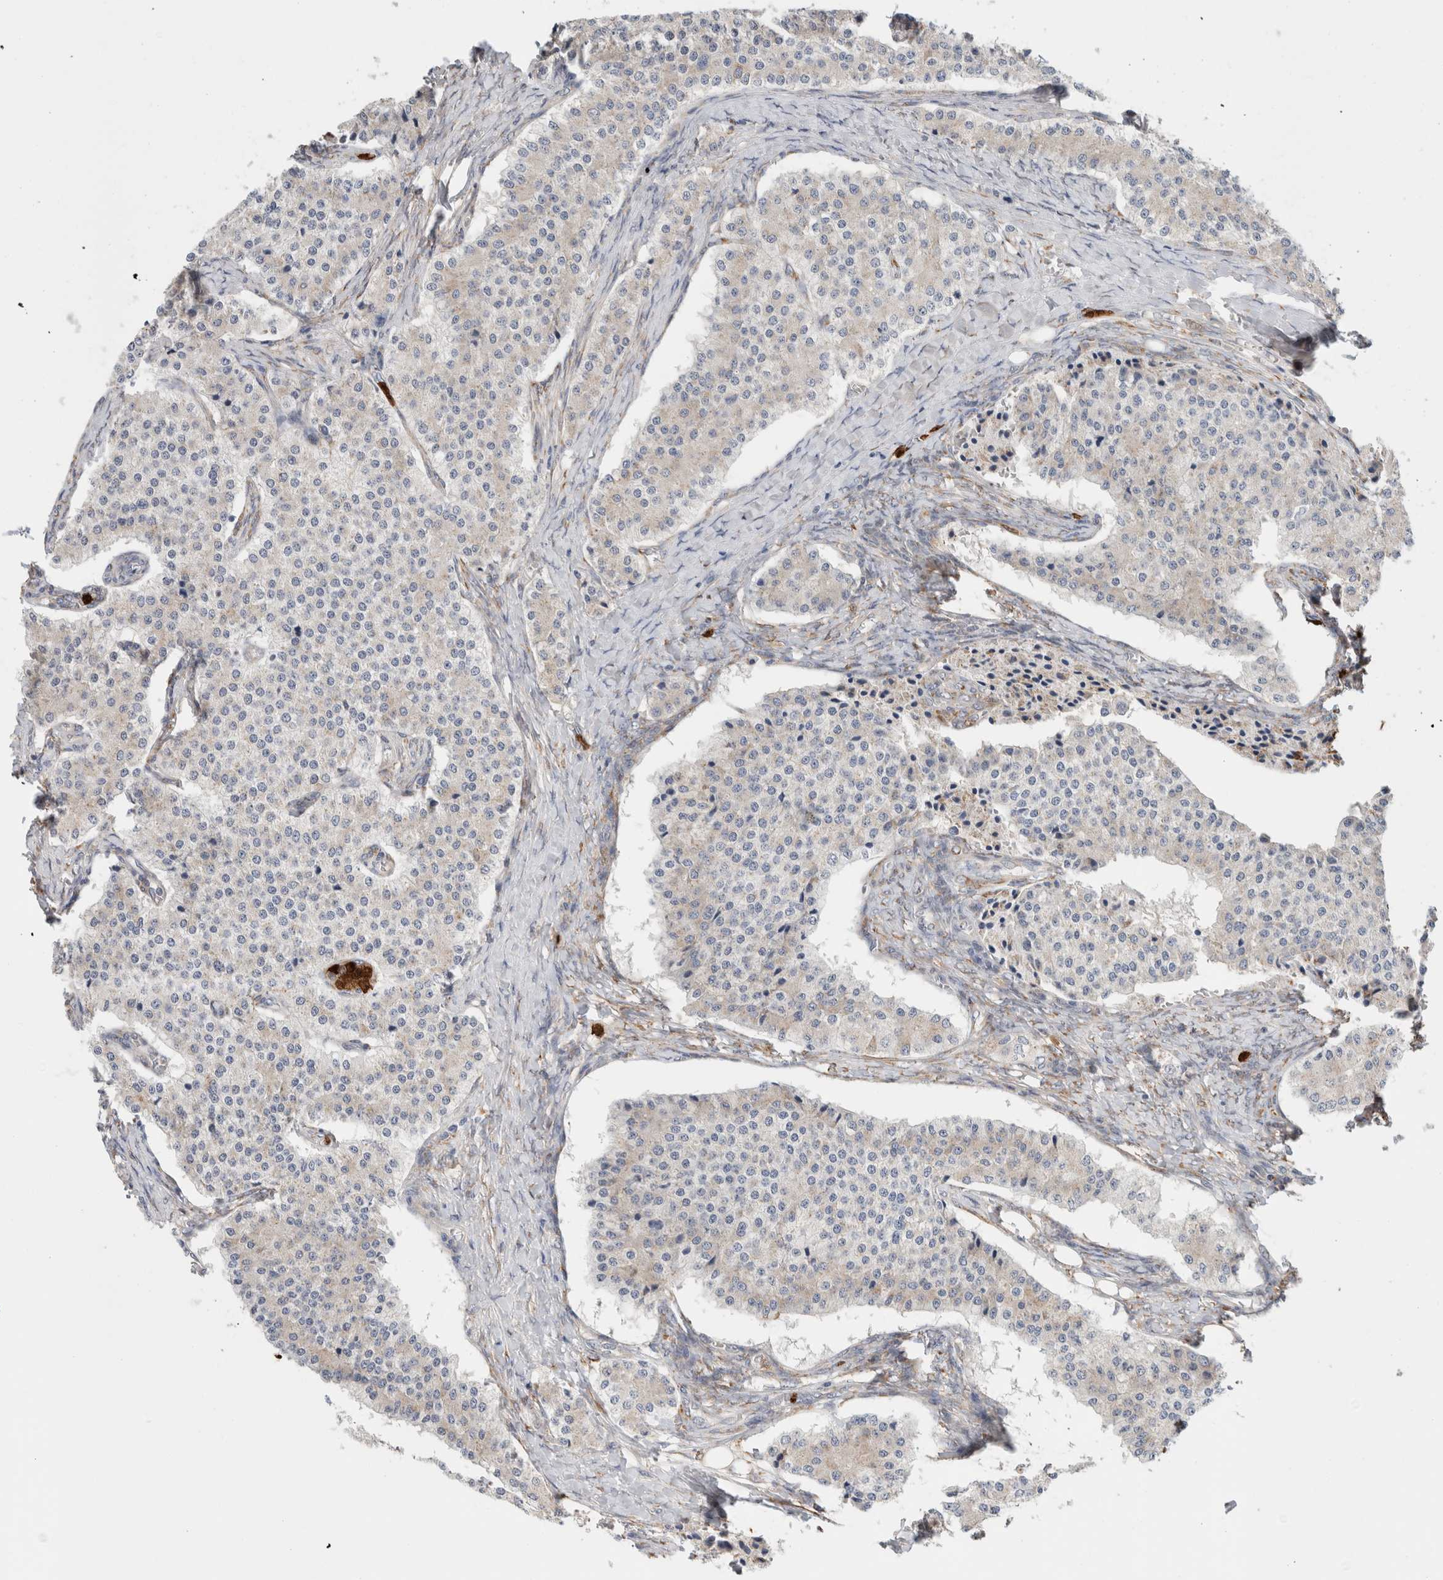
{"staining": {"intensity": "negative", "quantity": "none", "location": "none"}, "tissue": "carcinoid", "cell_type": "Tumor cells", "image_type": "cancer", "snomed": [{"axis": "morphology", "description": "Carcinoid, malignant, NOS"}, {"axis": "topography", "description": "Colon"}], "caption": "Image shows no significant protein staining in tumor cells of carcinoid.", "gene": "P4HA1", "patient": {"sex": "female", "age": 52}}